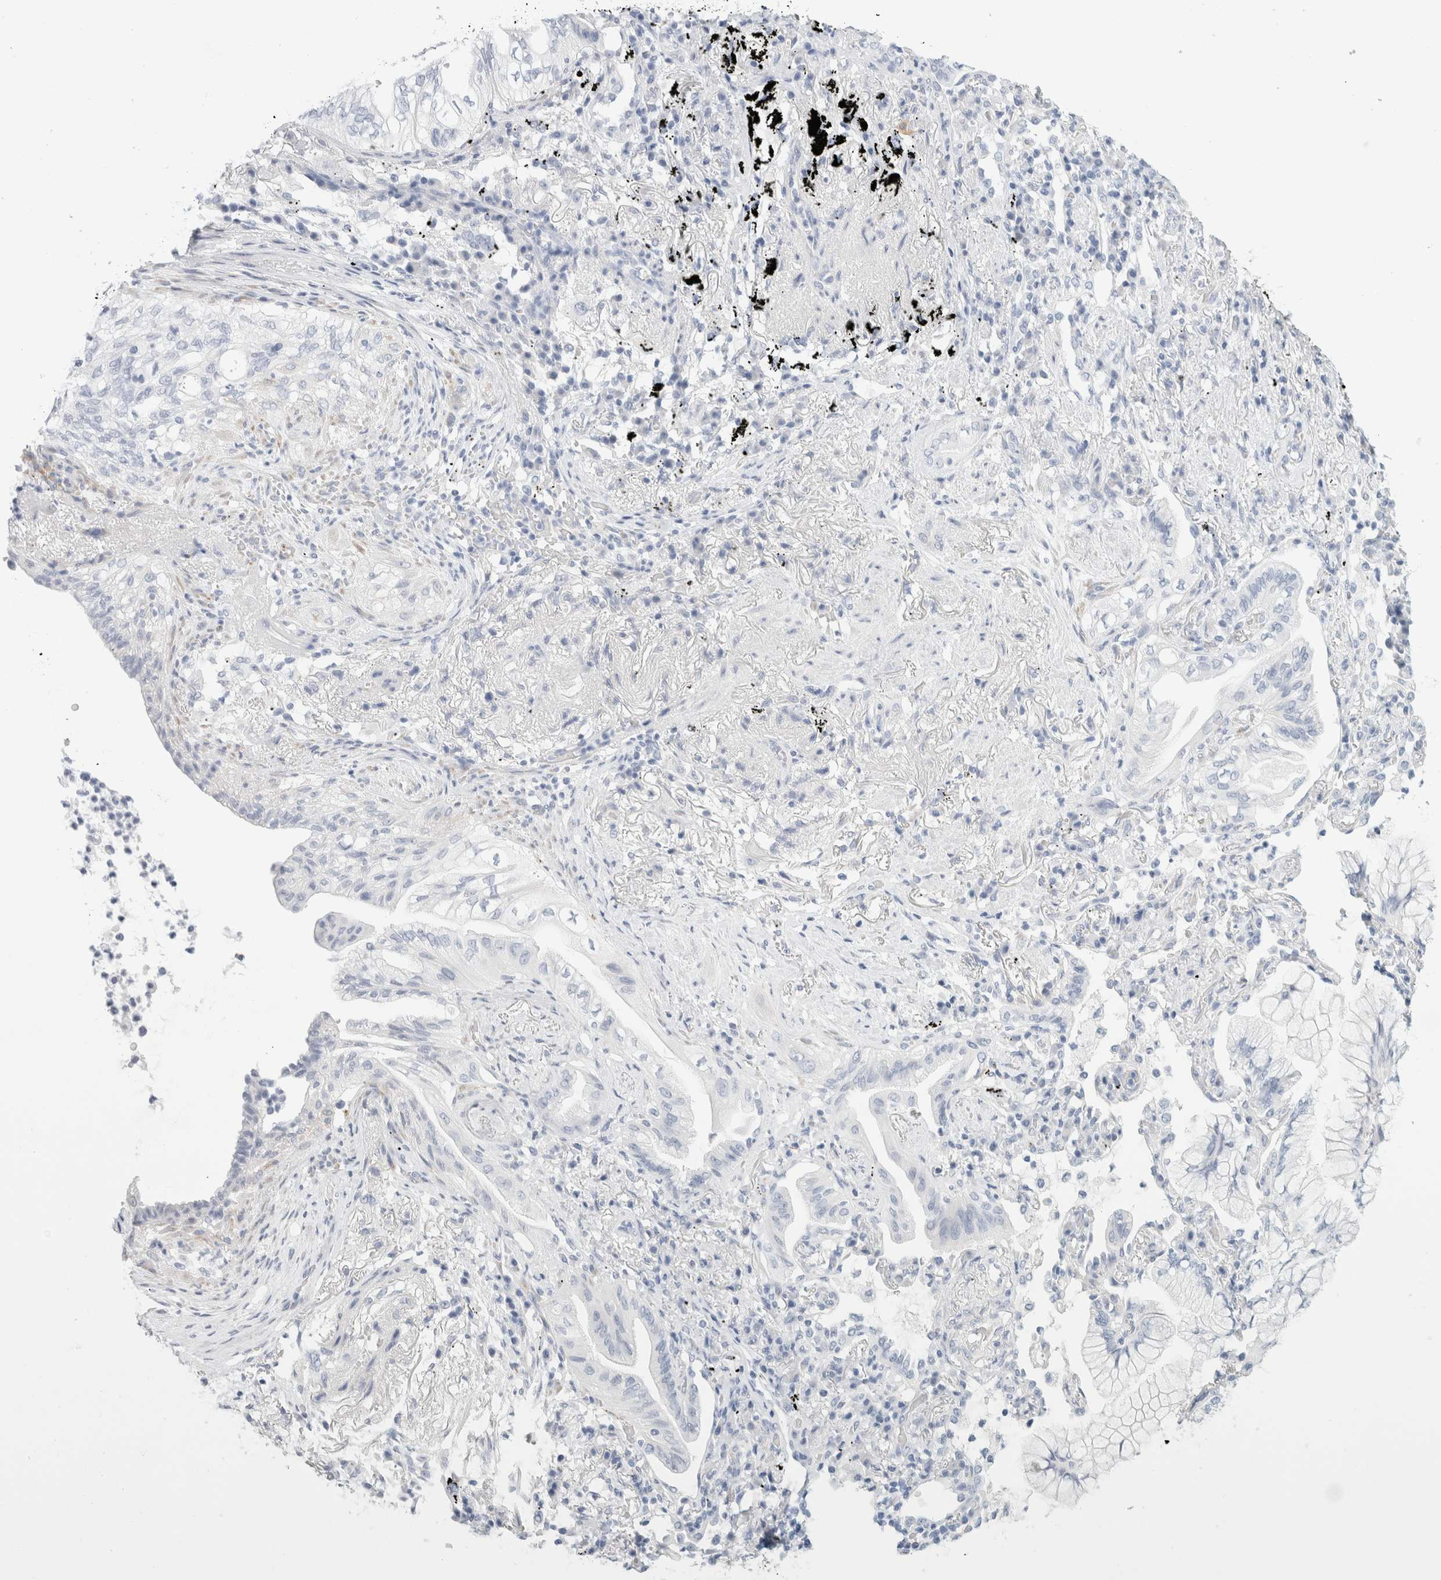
{"staining": {"intensity": "negative", "quantity": "none", "location": "none"}, "tissue": "lung cancer", "cell_type": "Tumor cells", "image_type": "cancer", "snomed": [{"axis": "morphology", "description": "Adenocarcinoma, NOS"}, {"axis": "topography", "description": "Lung"}], "caption": "The photomicrograph demonstrates no staining of tumor cells in lung cancer (adenocarcinoma). (Stains: DAB immunohistochemistry with hematoxylin counter stain, Microscopy: brightfield microscopy at high magnification).", "gene": "RTN4", "patient": {"sex": "female", "age": 70}}